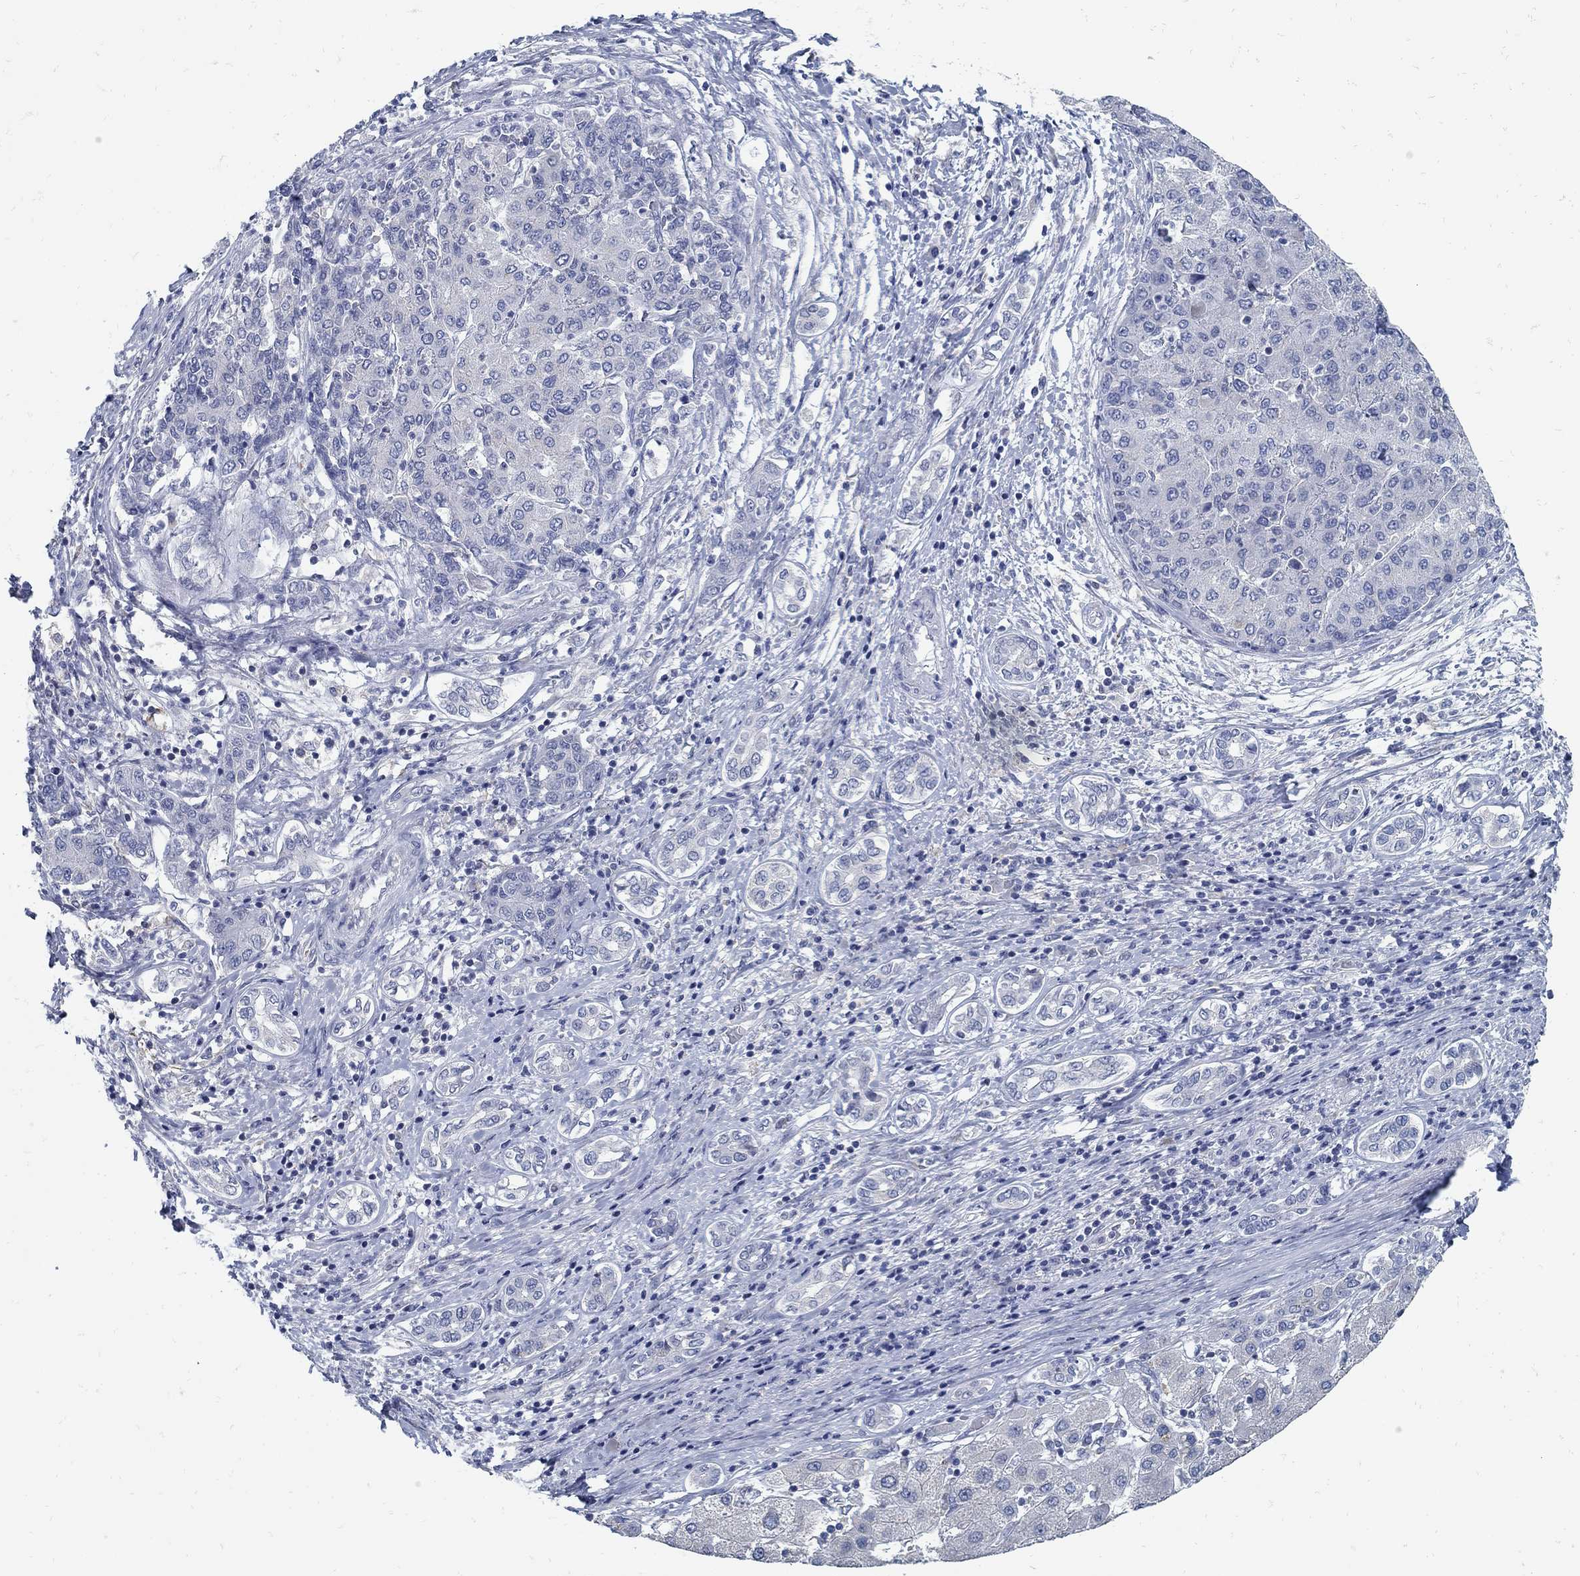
{"staining": {"intensity": "negative", "quantity": "none", "location": "none"}, "tissue": "liver cancer", "cell_type": "Tumor cells", "image_type": "cancer", "snomed": [{"axis": "morphology", "description": "Carcinoma, Hepatocellular, NOS"}, {"axis": "topography", "description": "Liver"}], "caption": "Image shows no protein positivity in tumor cells of liver hepatocellular carcinoma tissue.", "gene": "ZFAND4", "patient": {"sex": "male", "age": 65}}